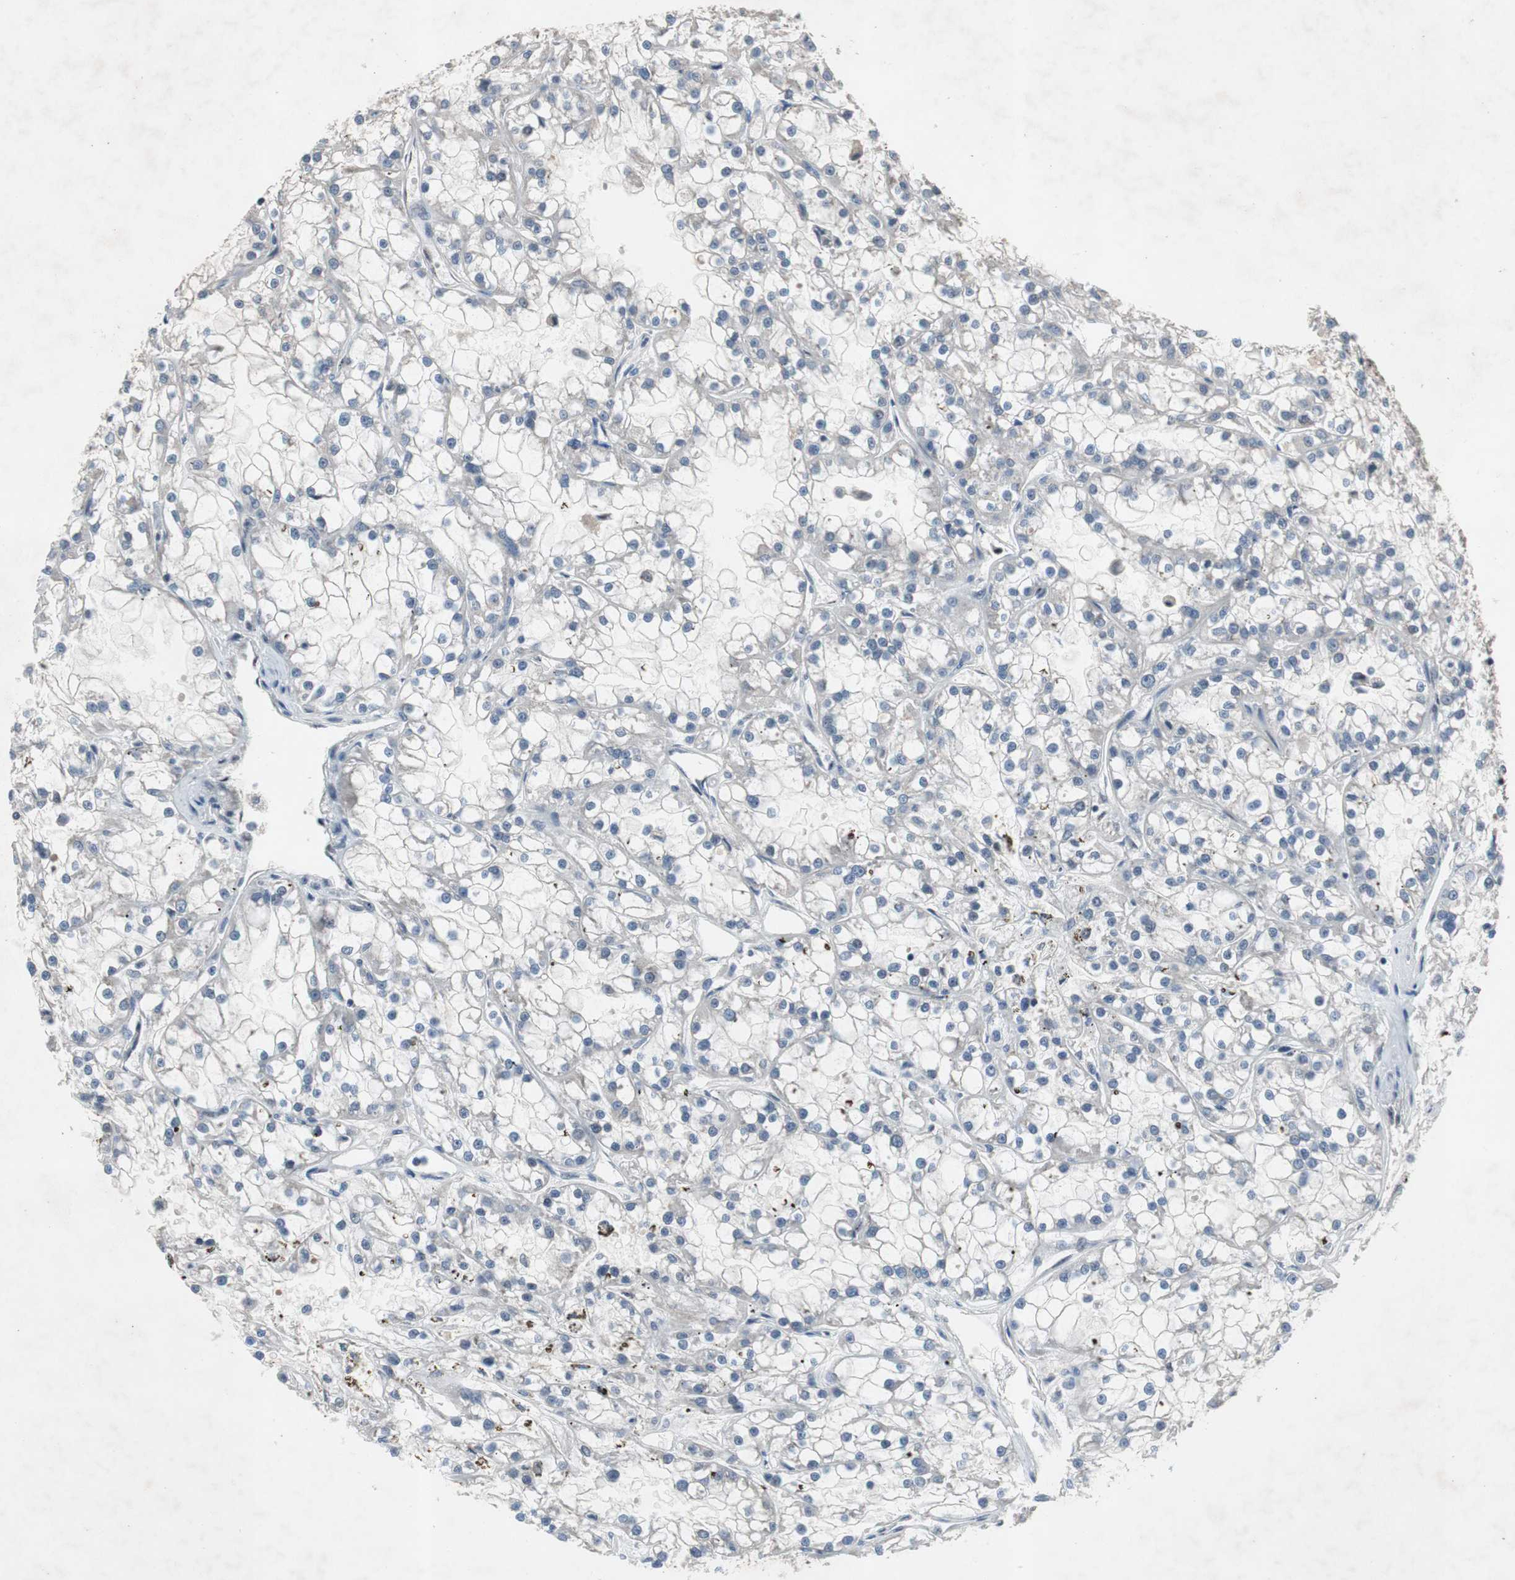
{"staining": {"intensity": "weak", "quantity": "<25%", "location": "nuclear"}, "tissue": "renal cancer", "cell_type": "Tumor cells", "image_type": "cancer", "snomed": [{"axis": "morphology", "description": "Adenocarcinoma, NOS"}, {"axis": "topography", "description": "Kidney"}], "caption": "Tumor cells are negative for brown protein staining in renal adenocarcinoma.", "gene": "SOX7", "patient": {"sex": "female", "age": 52}}